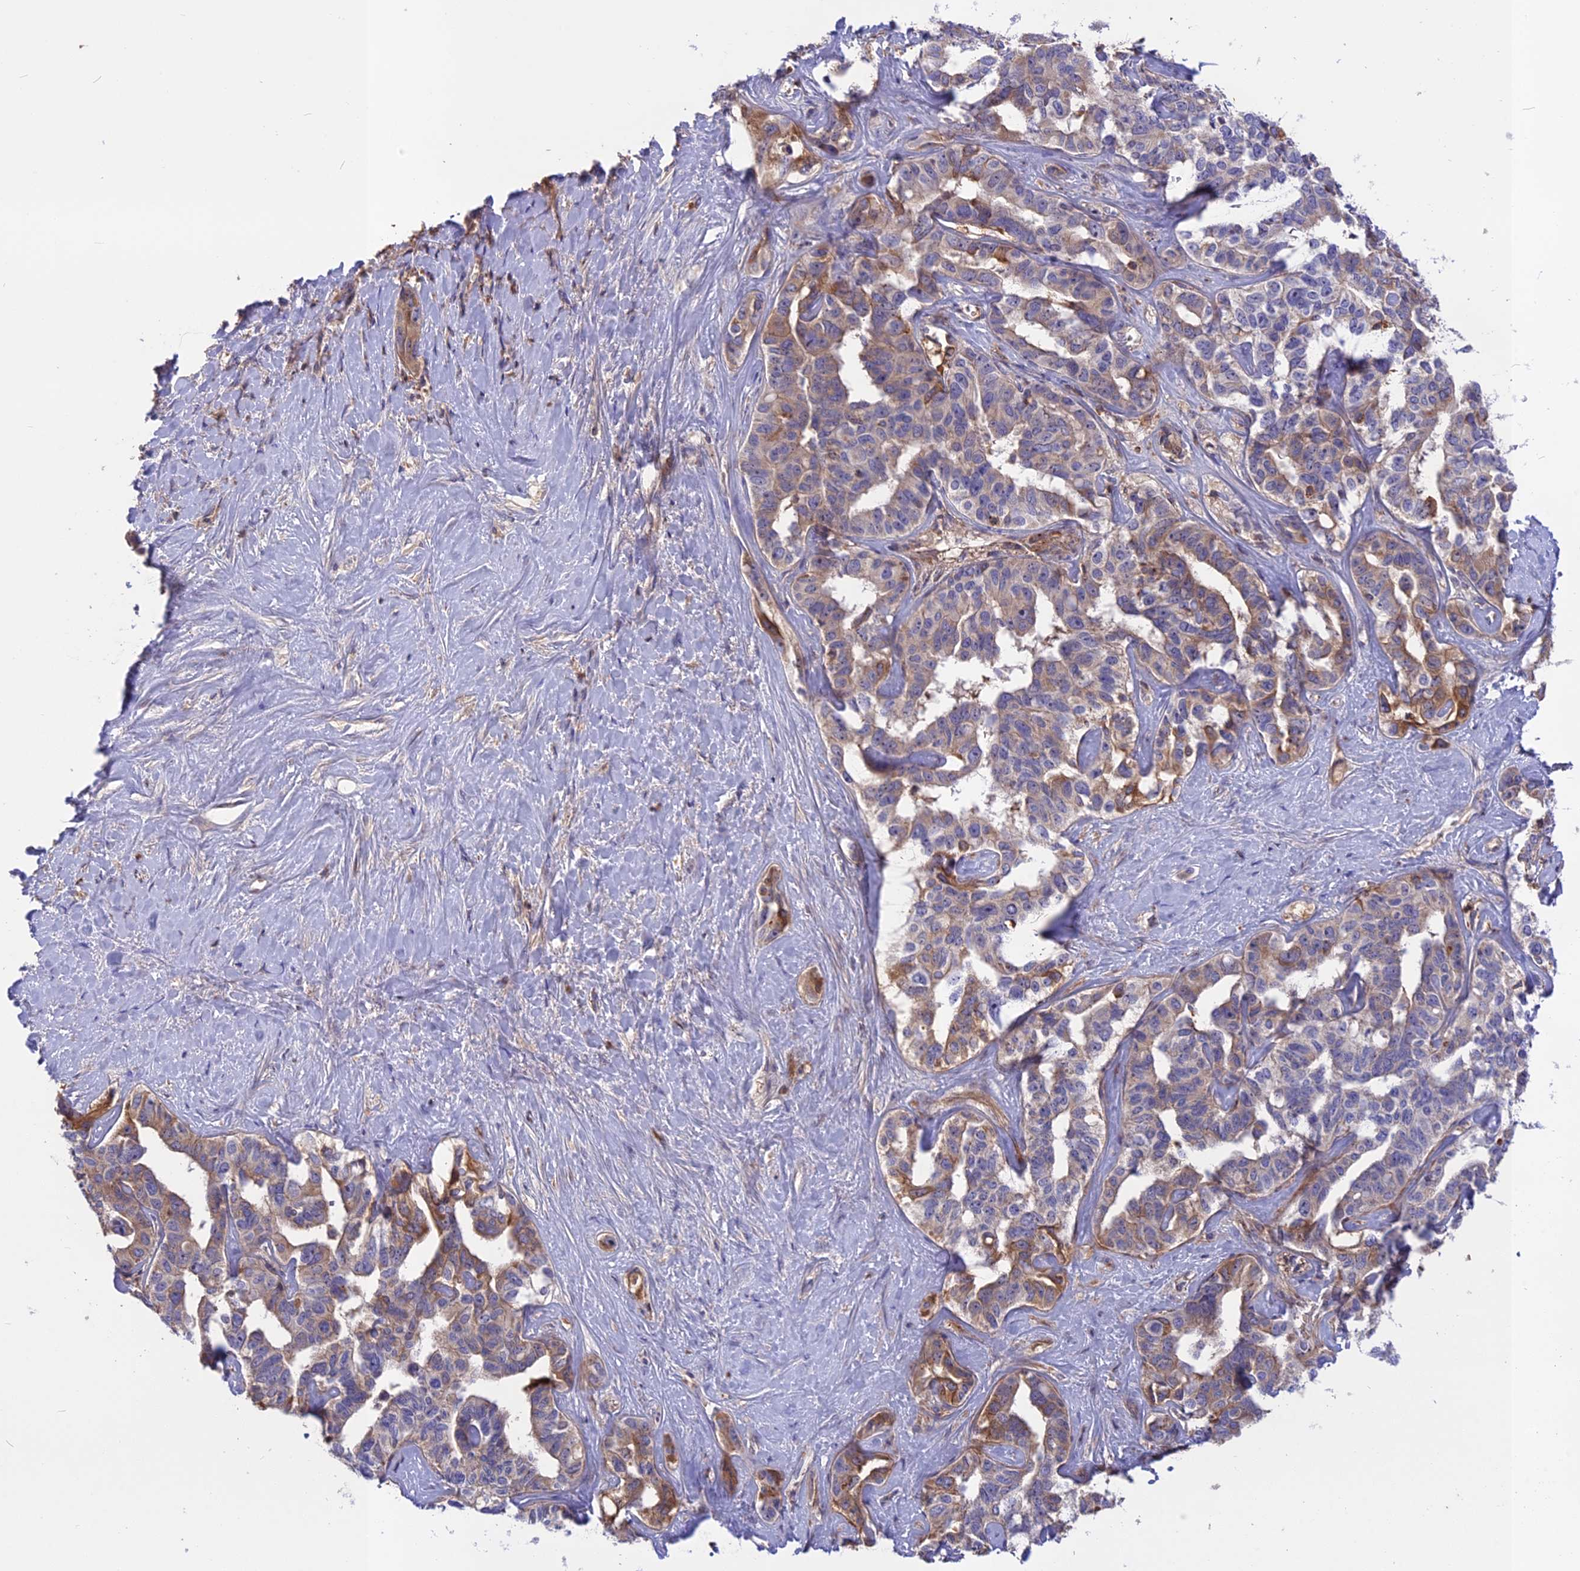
{"staining": {"intensity": "moderate", "quantity": "<25%", "location": "cytoplasmic/membranous"}, "tissue": "liver cancer", "cell_type": "Tumor cells", "image_type": "cancer", "snomed": [{"axis": "morphology", "description": "Cholangiocarcinoma"}, {"axis": "topography", "description": "Liver"}], "caption": "Approximately <25% of tumor cells in liver cancer exhibit moderate cytoplasmic/membranous protein expression as visualized by brown immunohistochemical staining.", "gene": "ADO", "patient": {"sex": "male", "age": 59}}